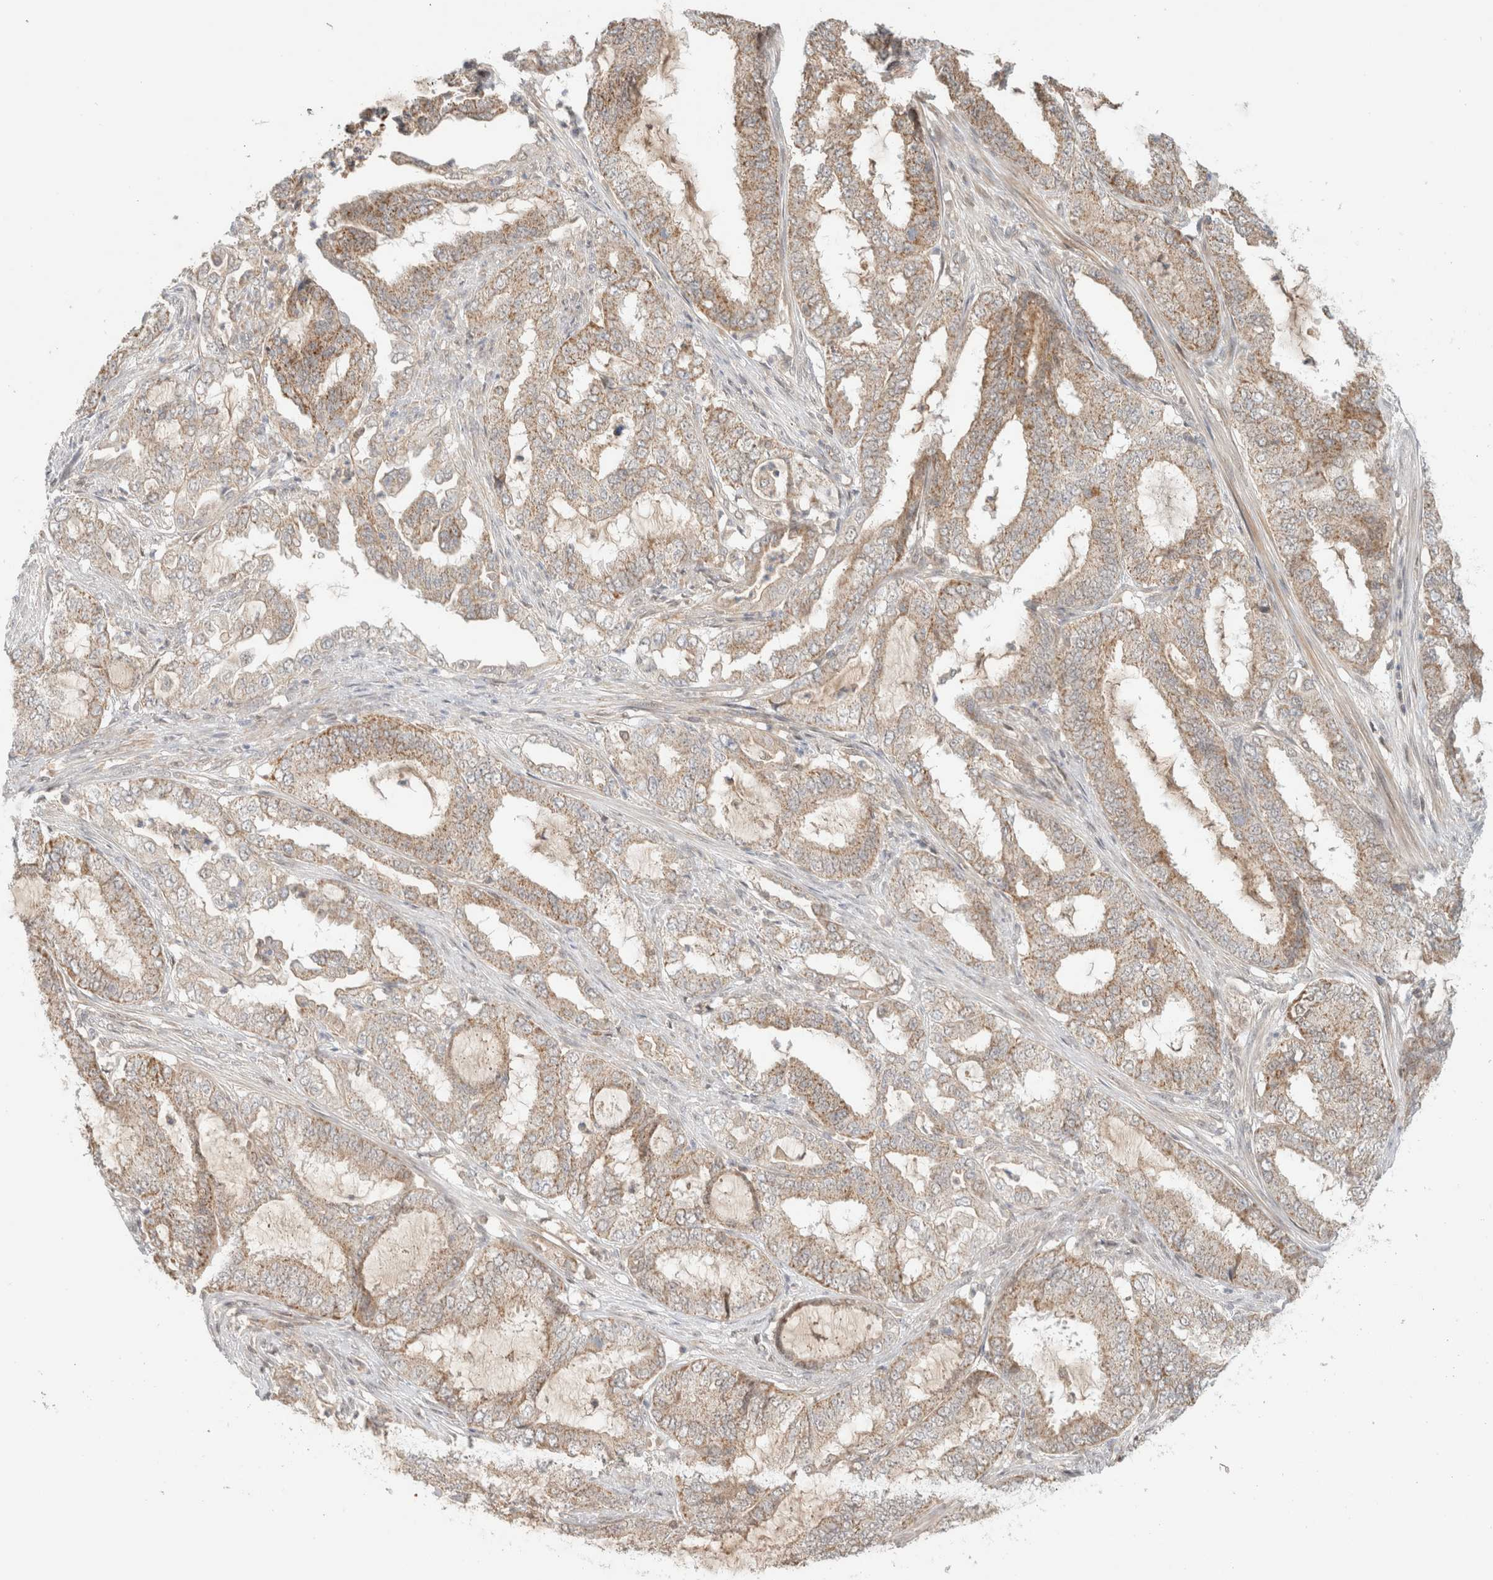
{"staining": {"intensity": "weak", "quantity": ">75%", "location": "cytoplasmic/membranous"}, "tissue": "endometrial cancer", "cell_type": "Tumor cells", "image_type": "cancer", "snomed": [{"axis": "morphology", "description": "Adenocarcinoma, NOS"}, {"axis": "topography", "description": "Endometrium"}], "caption": "A brown stain labels weak cytoplasmic/membranous positivity of a protein in adenocarcinoma (endometrial) tumor cells.", "gene": "MRM3", "patient": {"sex": "female", "age": 51}}